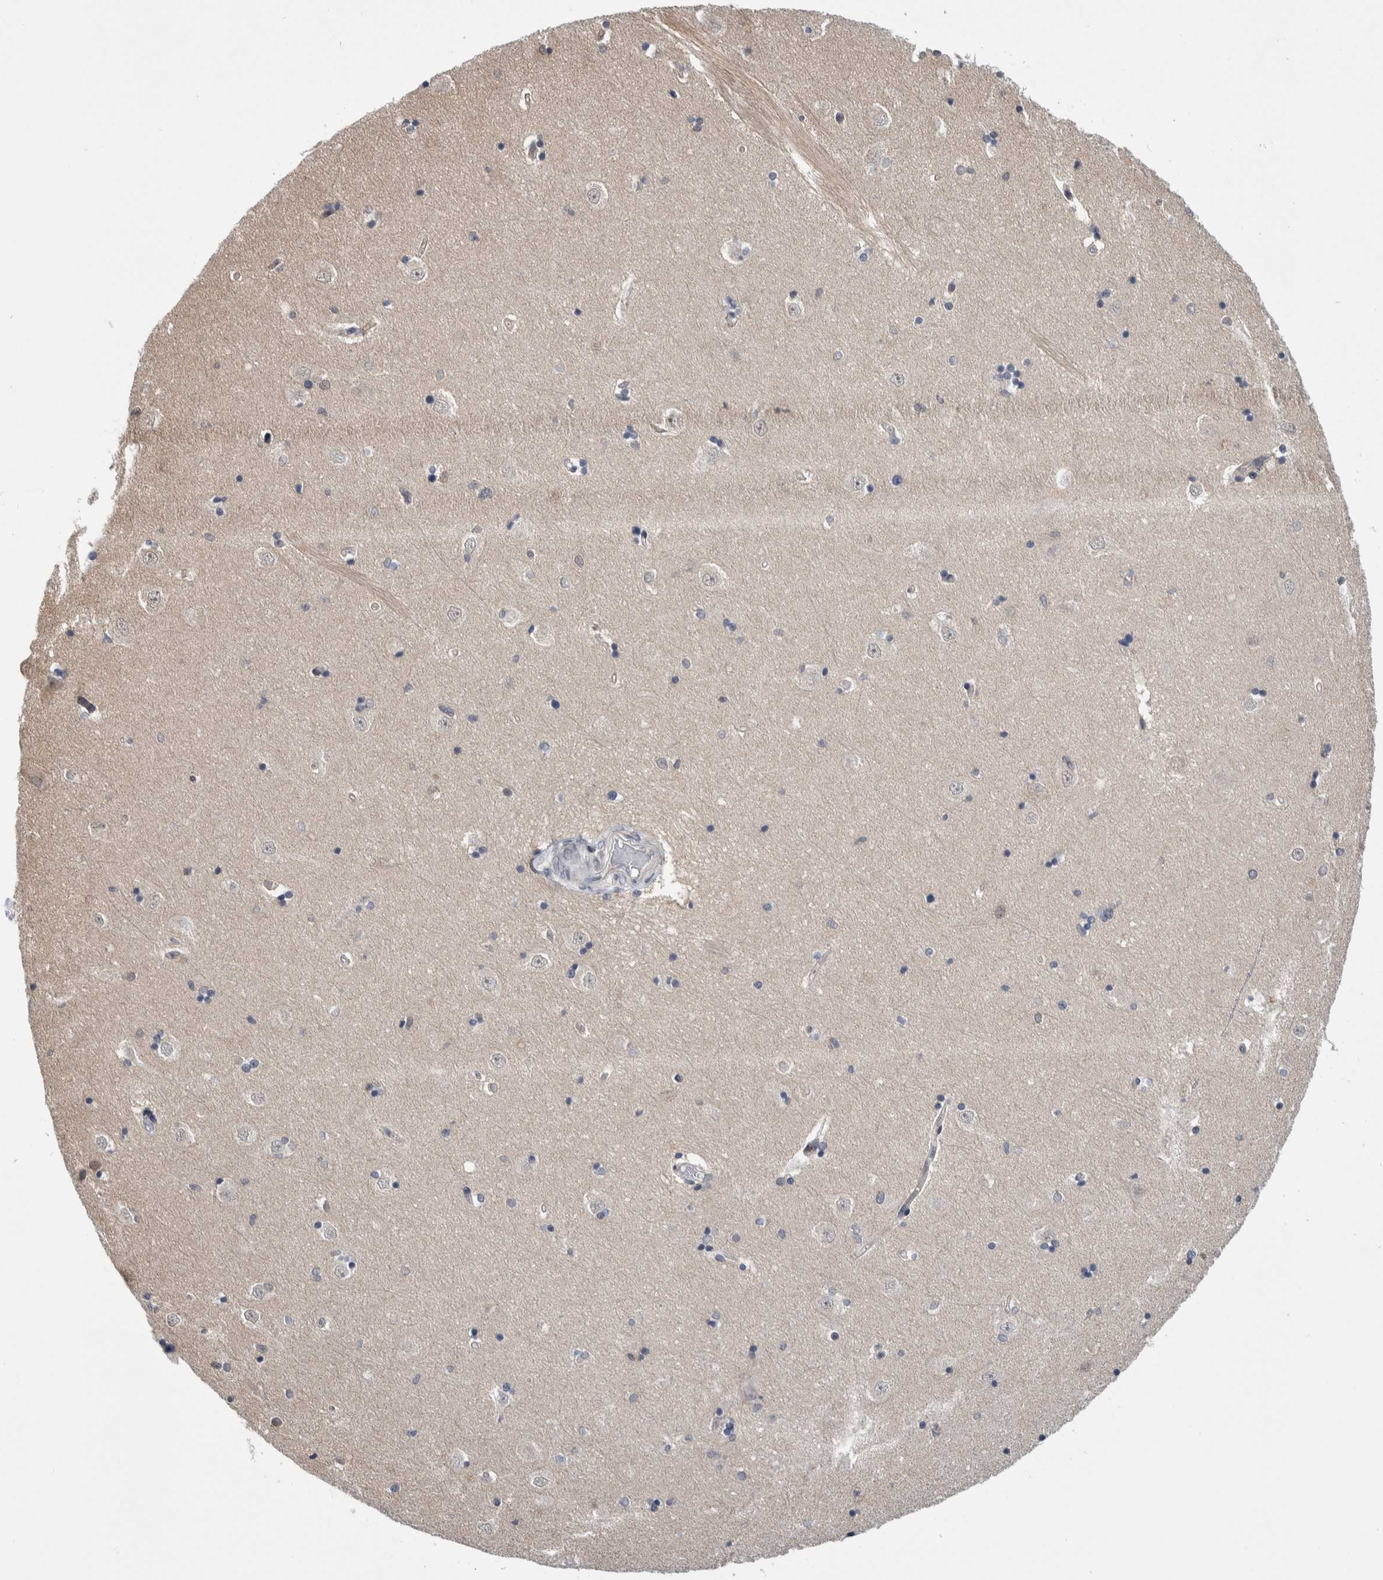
{"staining": {"intensity": "negative", "quantity": "none", "location": "none"}, "tissue": "hippocampus", "cell_type": "Glial cells", "image_type": "normal", "snomed": [{"axis": "morphology", "description": "Normal tissue, NOS"}, {"axis": "topography", "description": "Hippocampus"}], "caption": "Hippocampus stained for a protein using immunohistochemistry reveals no staining glial cells.", "gene": "PTPA", "patient": {"sex": "male", "age": 45}}